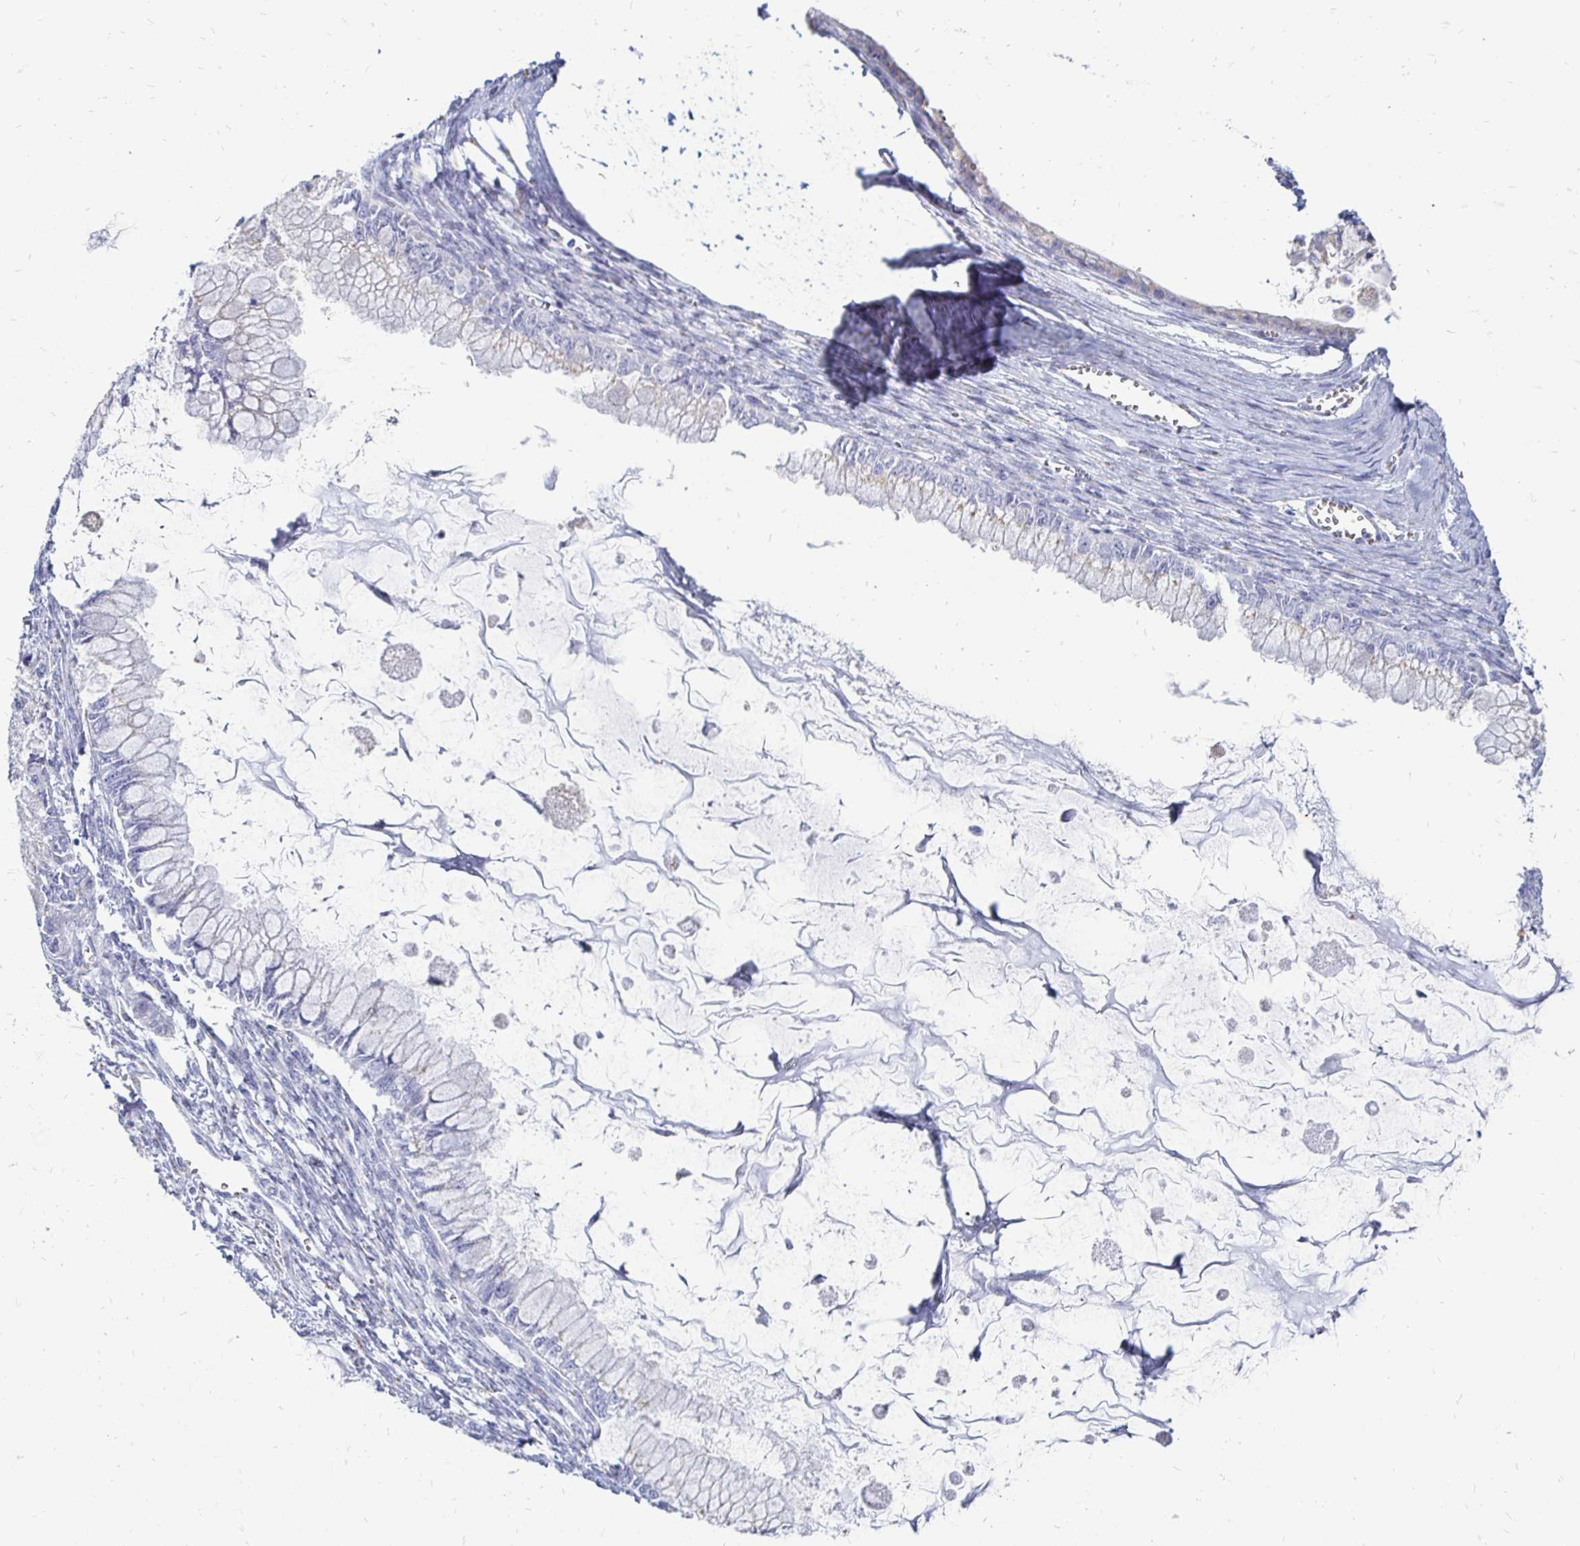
{"staining": {"intensity": "negative", "quantity": "none", "location": "none"}, "tissue": "ovarian cancer", "cell_type": "Tumor cells", "image_type": "cancer", "snomed": [{"axis": "morphology", "description": "Cystadenocarcinoma, mucinous, NOS"}, {"axis": "topography", "description": "Ovary"}], "caption": "This is a photomicrograph of immunohistochemistry staining of ovarian cancer (mucinous cystadenocarcinoma), which shows no staining in tumor cells. (Stains: DAB (3,3'-diaminobenzidine) immunohistochemistry with hematoxylin counter stain, Microscopy: brightfield microscopy at high magnification).", "gene": "PAGE4", "patient": {"sex": "female", "age": 34}}